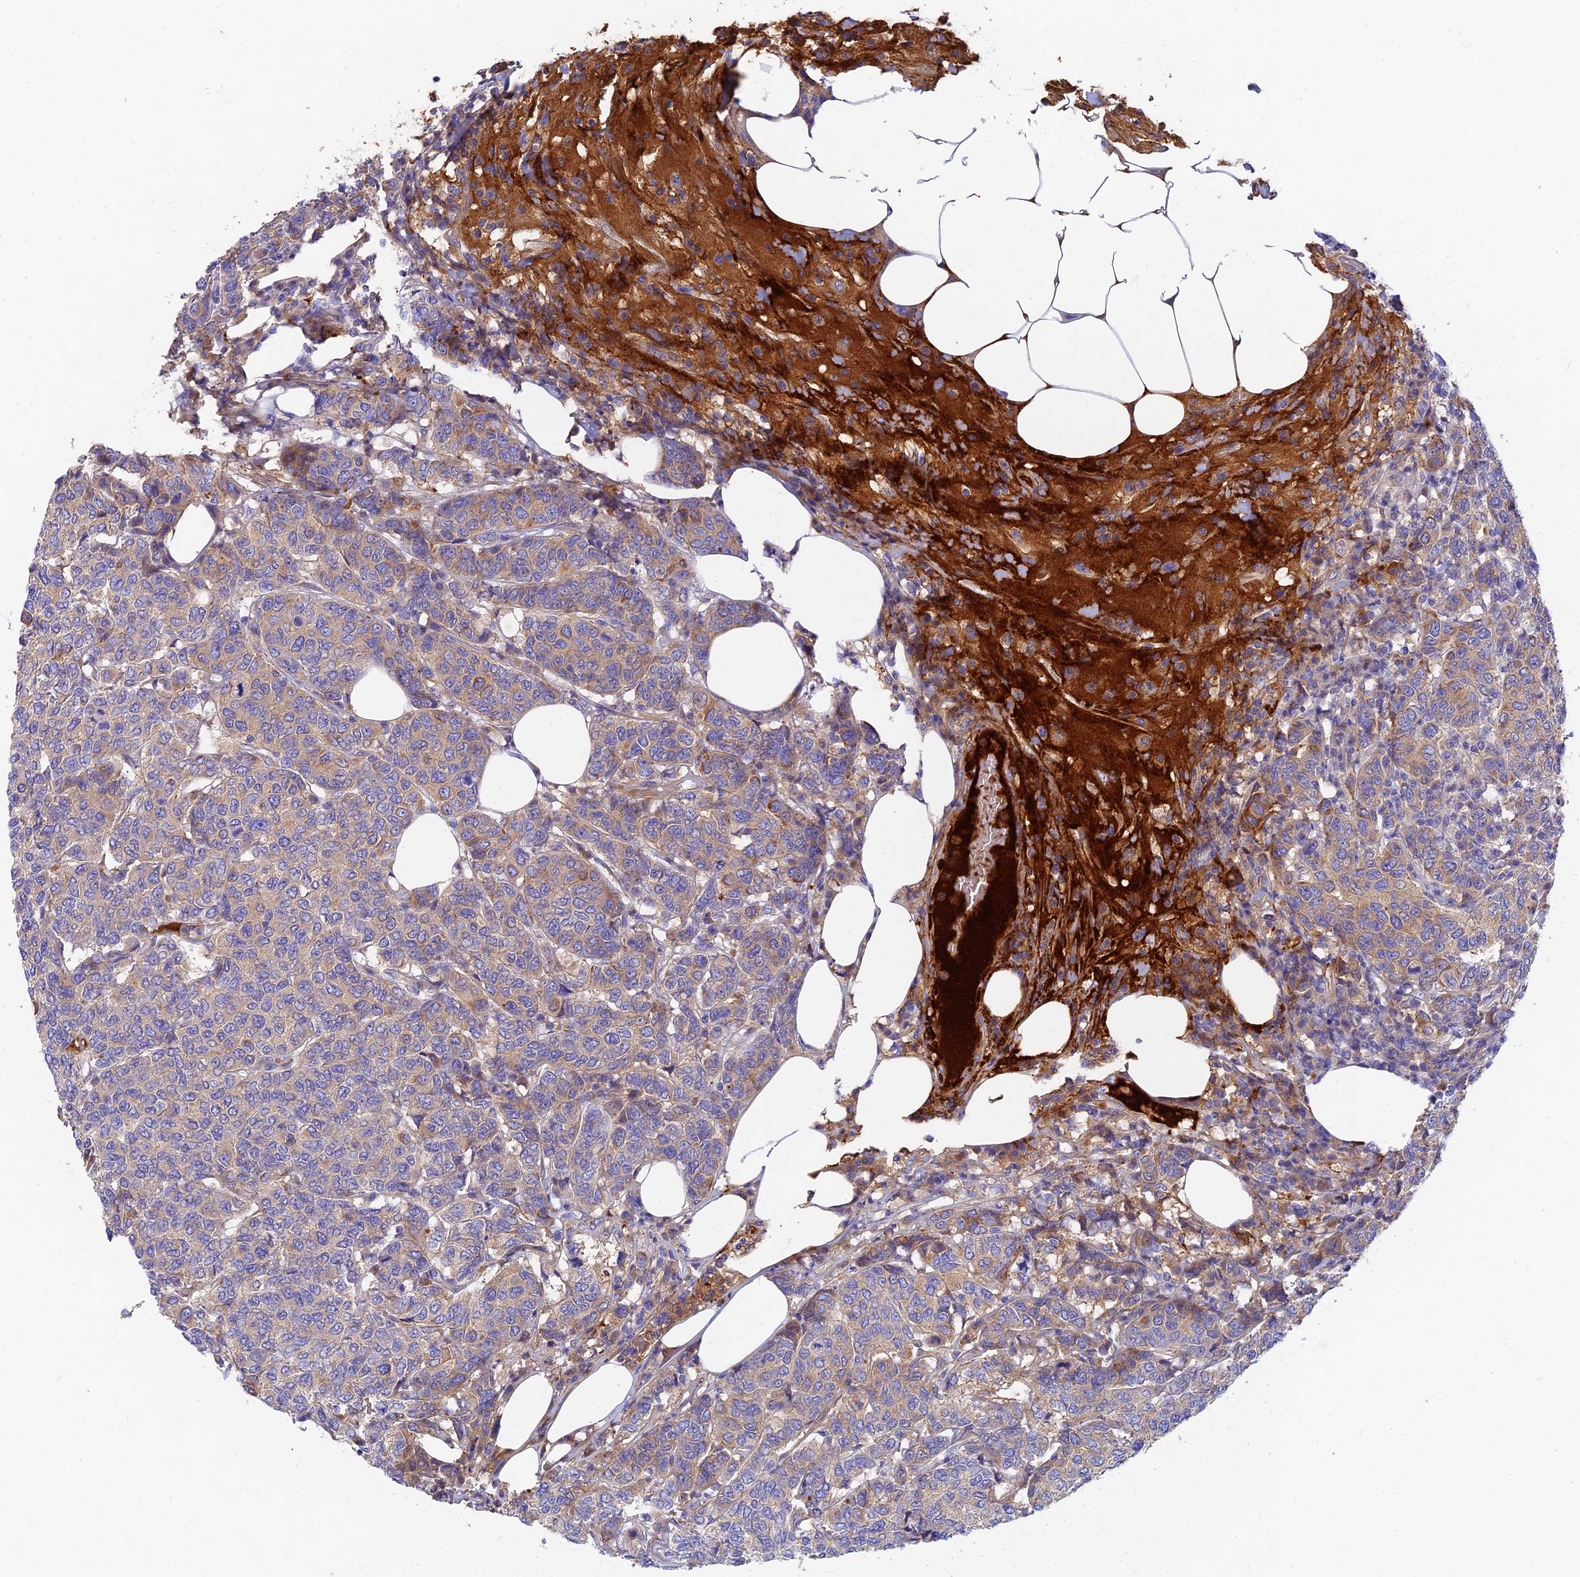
{"staining": {"intensity": "moderate", "quantity": "<25%", "location": "cytoplasmic/membranous"}, "tissue": "breast cancer", "cell_type": "Tumor cells", "image_type": "cancer", "snomed": [{"axis": "morphology", "description": "Duct carcinoma"}, {"axis": "topography", "description": "Breast"}], "caption": "Breast cancer (infiltrating ductal carcinoma) stained for a protein (brown) exhibits moderate cytoplasmic/membranous positive positivity in approximately <25% of tumor cells.", "gene": "MROH1", "patient": {"sex": "female", "age": 55}}